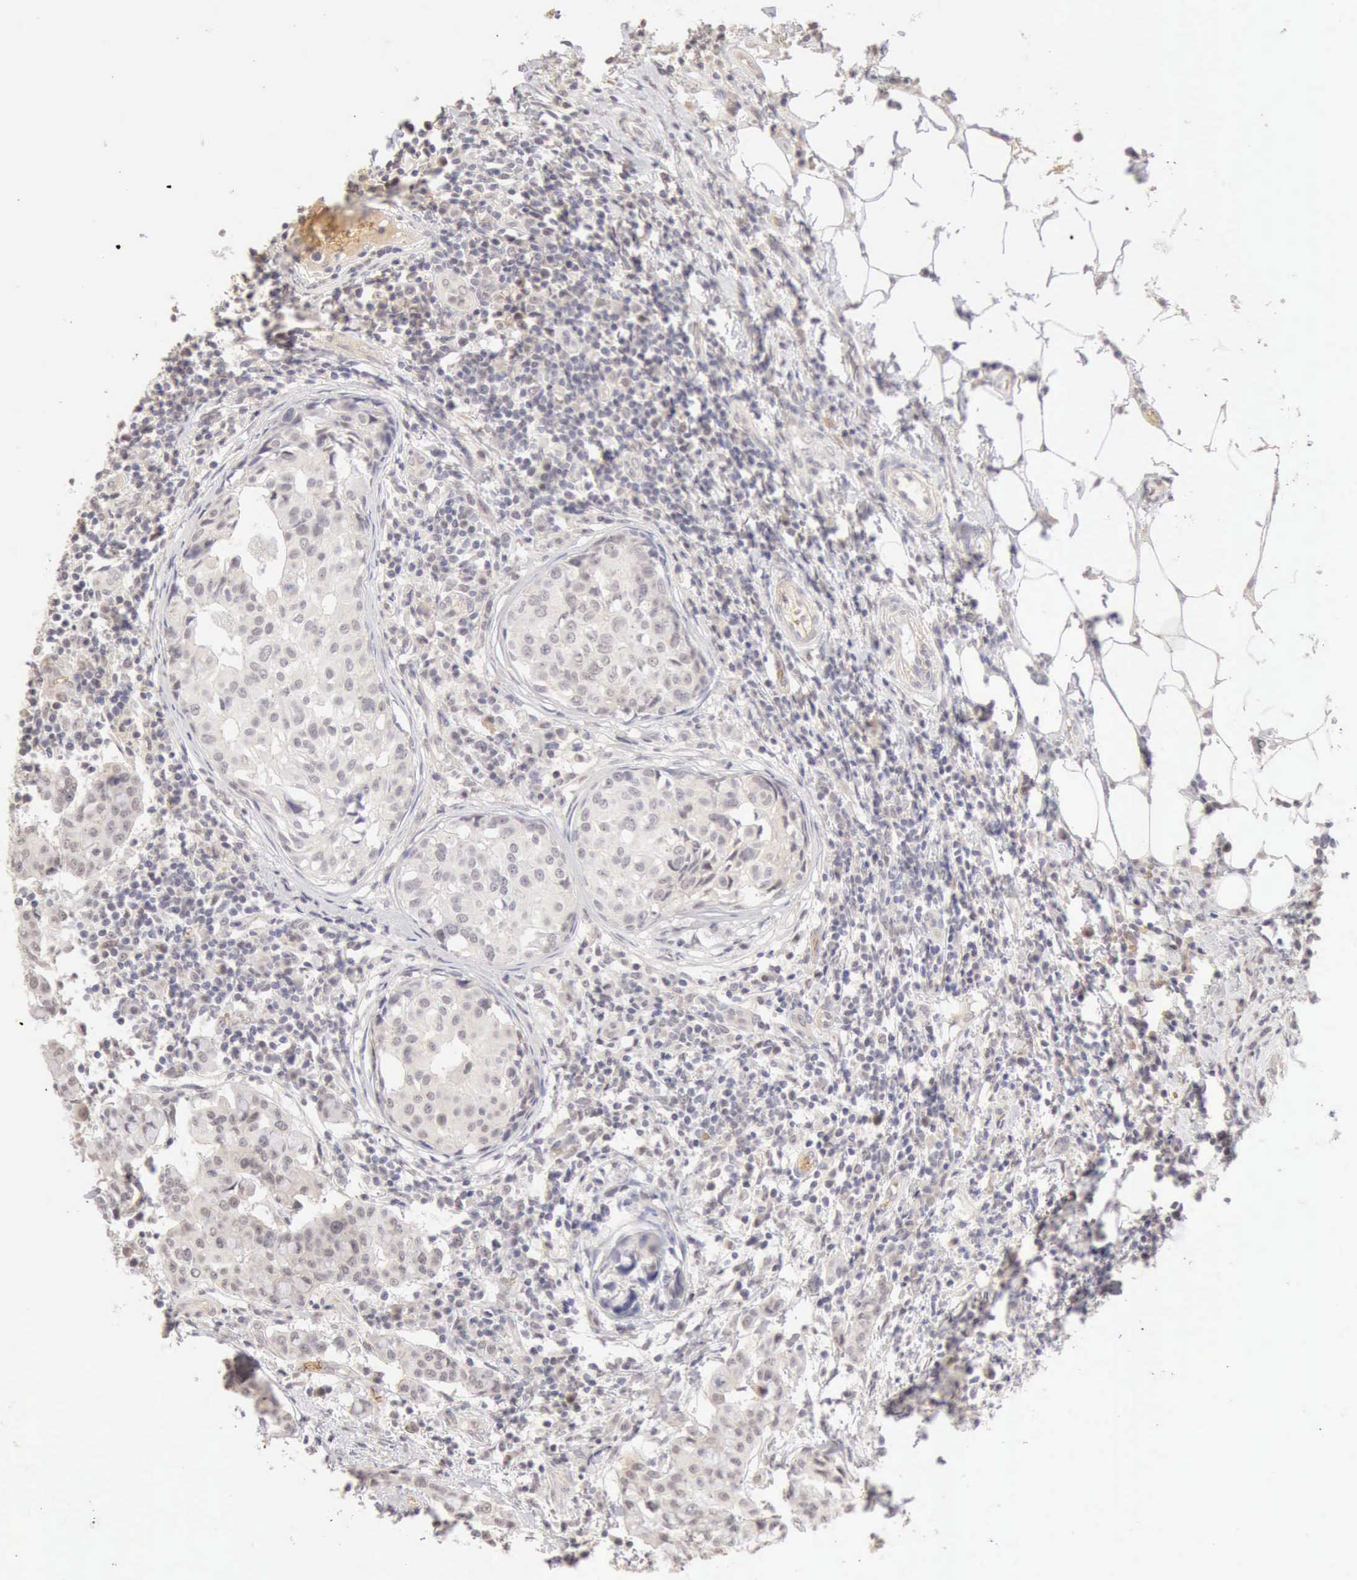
{"staining": {"intensity": "weak", "quantity": "25%-75%", "location": "nuclear"}, "tissue": "breast cancer", "cell_type": "Tumor cells", "image_type": "cancer", "snomed": [{"axis": "morphology", "description": "Duct carcinoma"}, {"axis": "topography", "description": "Breast"}], "caption": "Tumor cells demonstrate low levels of weak nuclear staining in approximately 25%-75% of cells in human breast infiltrating ductal carcinoma.", "gene": "CFI", "patient": {"sex": "female", "age": 27}}